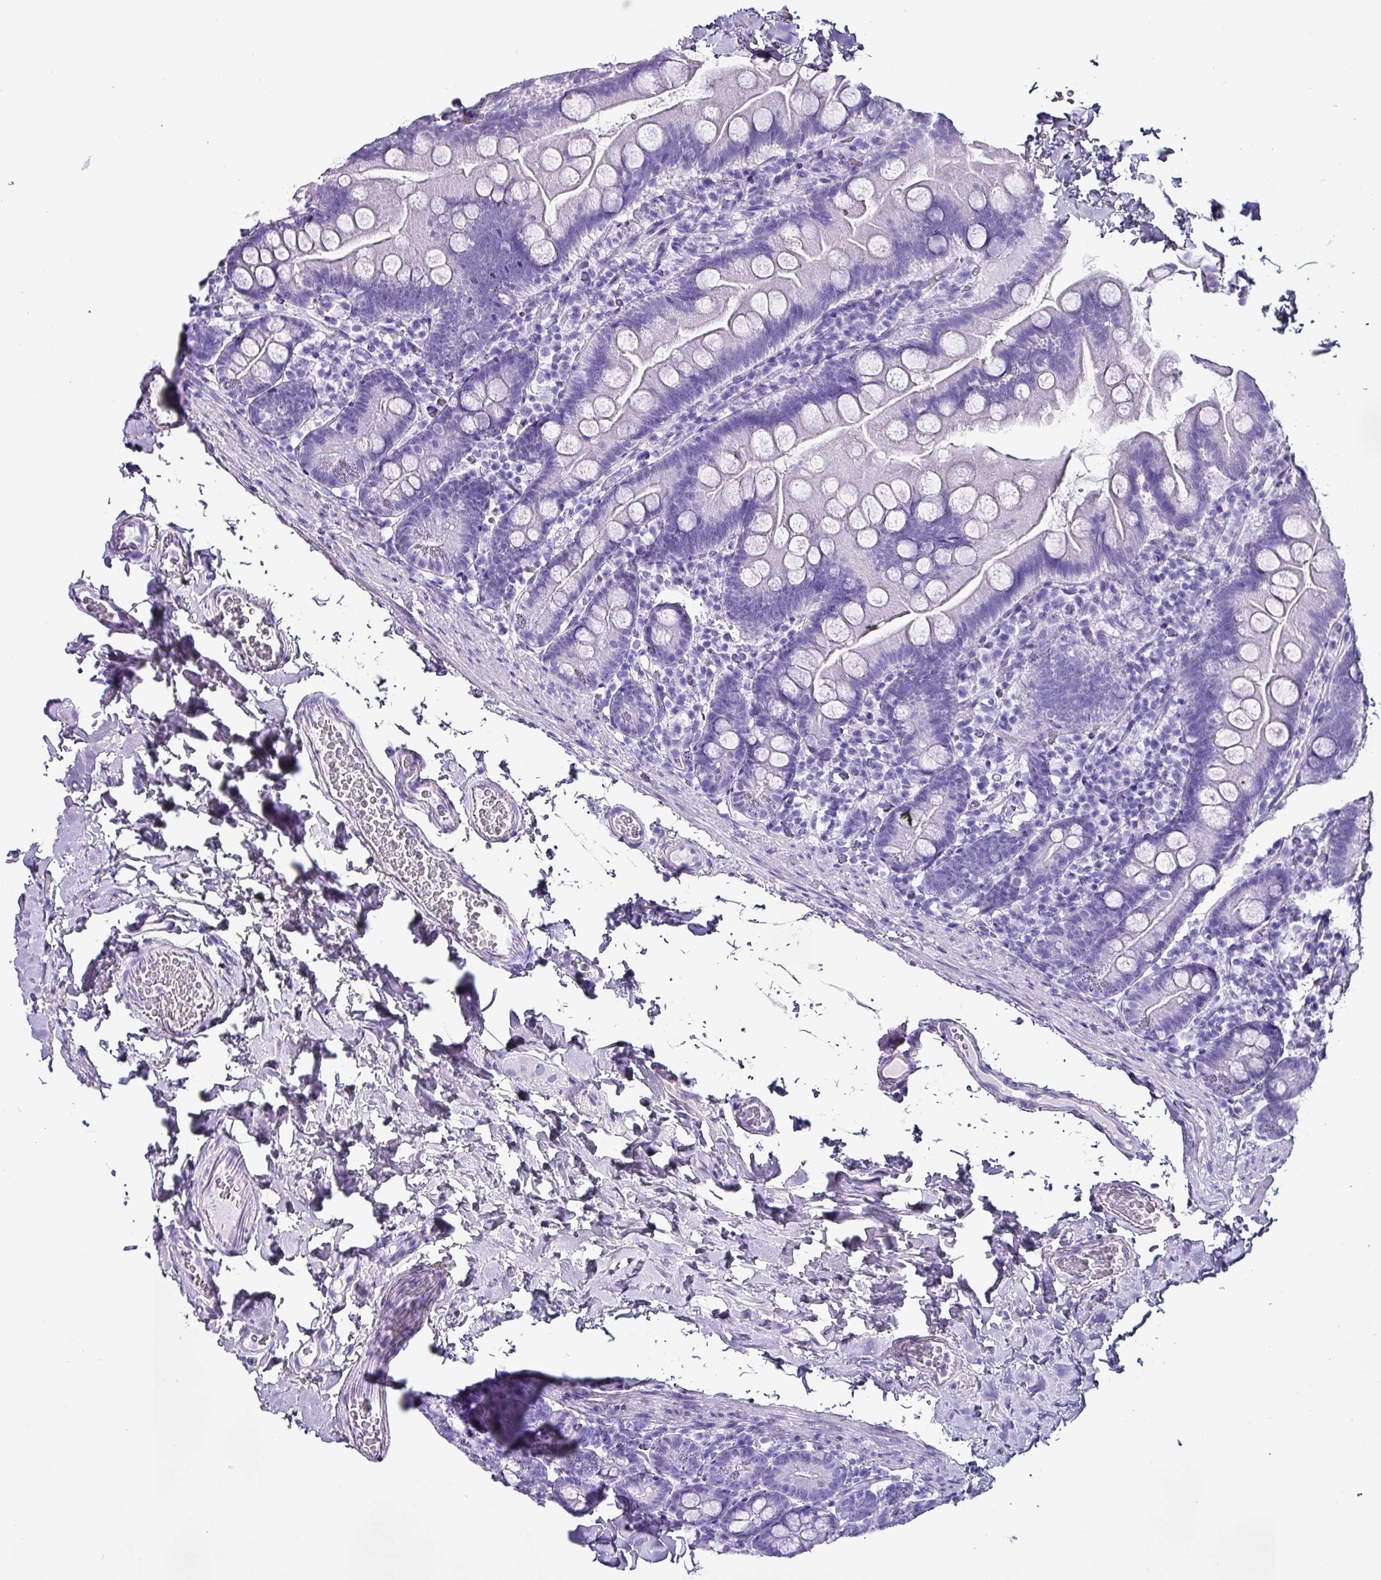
{"staining": {"intensity": "negative", "quantity": "none", "location": "none"}, "tissue": "small intestine", "cell_type": "Glandular cells", "image_type": "normal", "snomed": [{"axis": "morphology", "description": "Normal tissue, NOS"}, {"axis": "topography", "description": "Small intestine"}], "caption": "The histopathology image reveals no staining of glandular cells in benign small intestine. (IHC, brightfield microscopy, high magnification).", "gene": "KRT6A", "patient": {"sex": "female", "age": 68}}